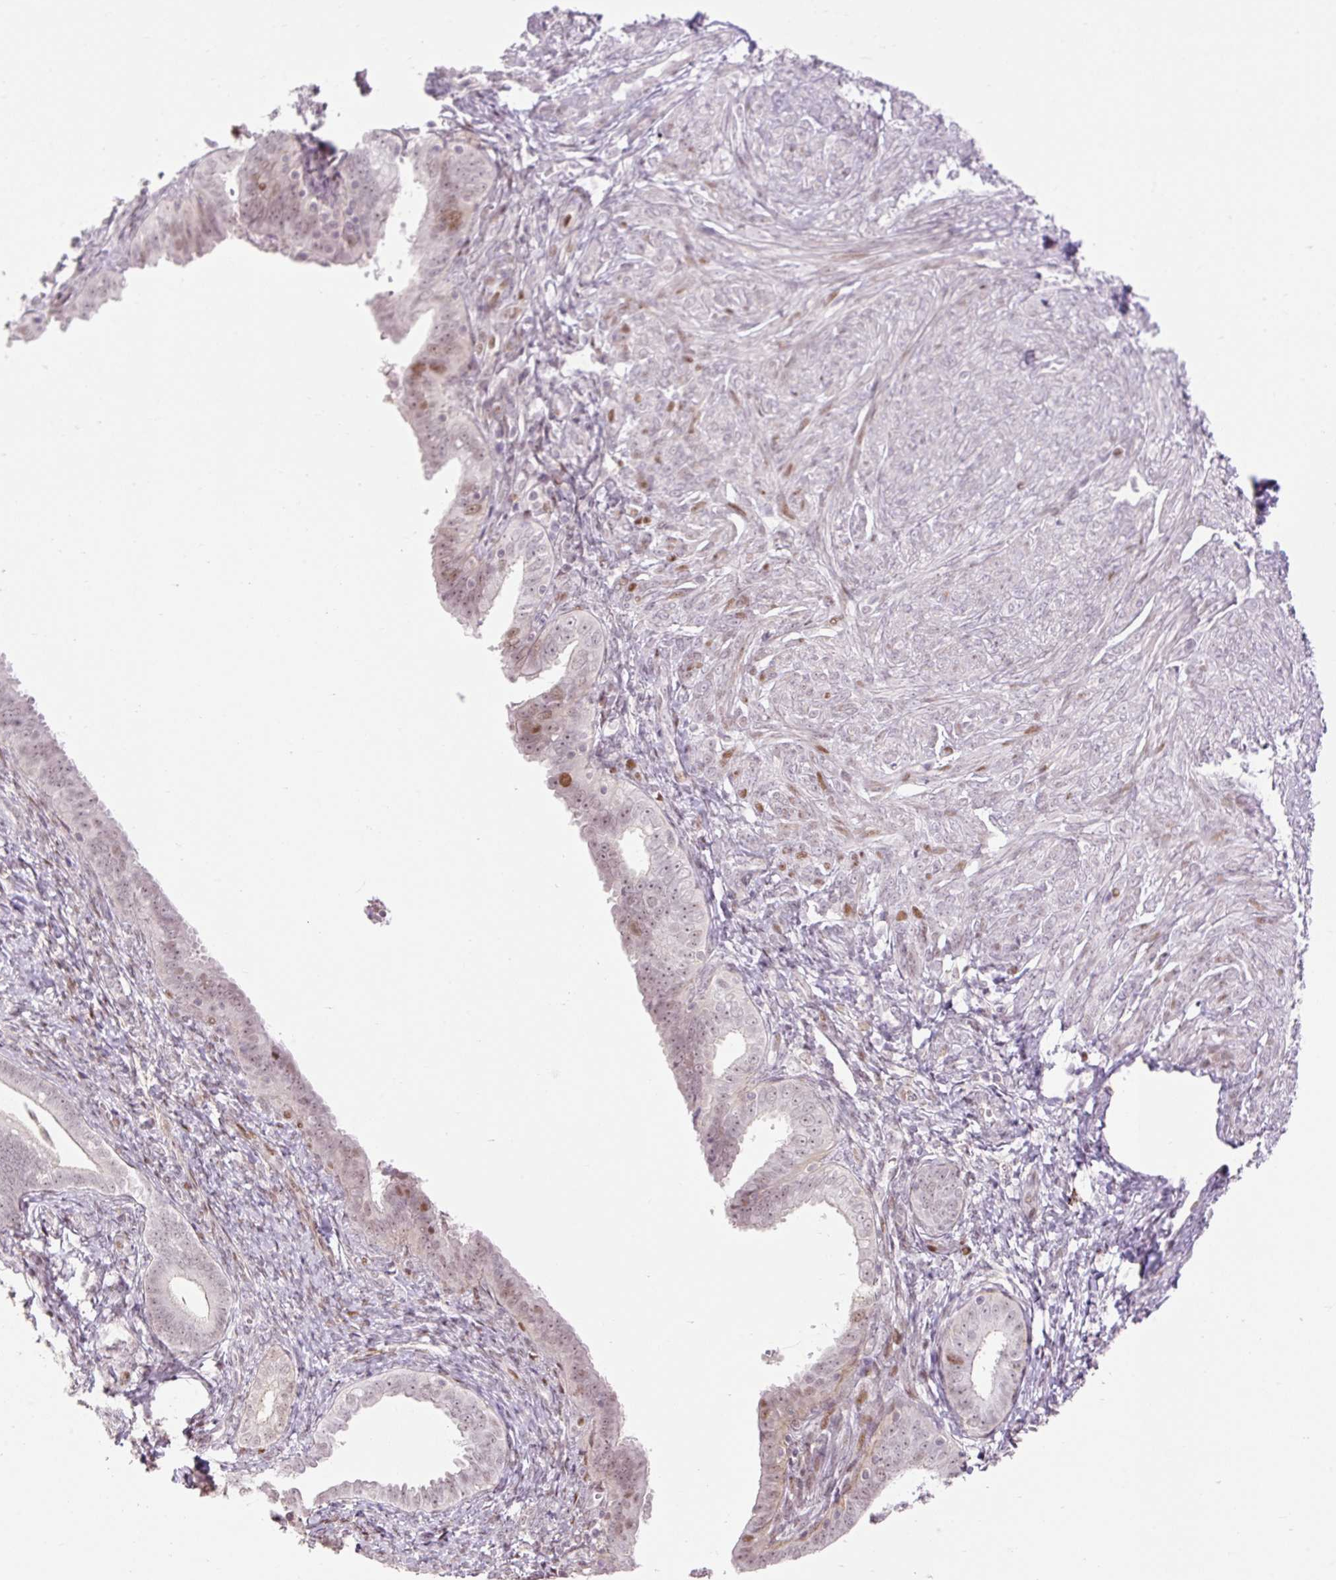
{"staining": {"intensity": "moderate", "quantity": "<25%", "location": "nuclear"}, "tissue": "endometrial cancer", "cell_type": "Tumor cells", "image_type": "cancer", "snomed": [{"axis": "morphology", "description": "Adenocarcinoma, NOS"}, {"axis": "topography", "description": "Endometrium"}], "caption": "Moderate nuclear positivity is seen in about <25% of tumor cells in endometrial cancer.", "gene": "RIPPLY3", "patient": {"sex": "female", "age": 87}}